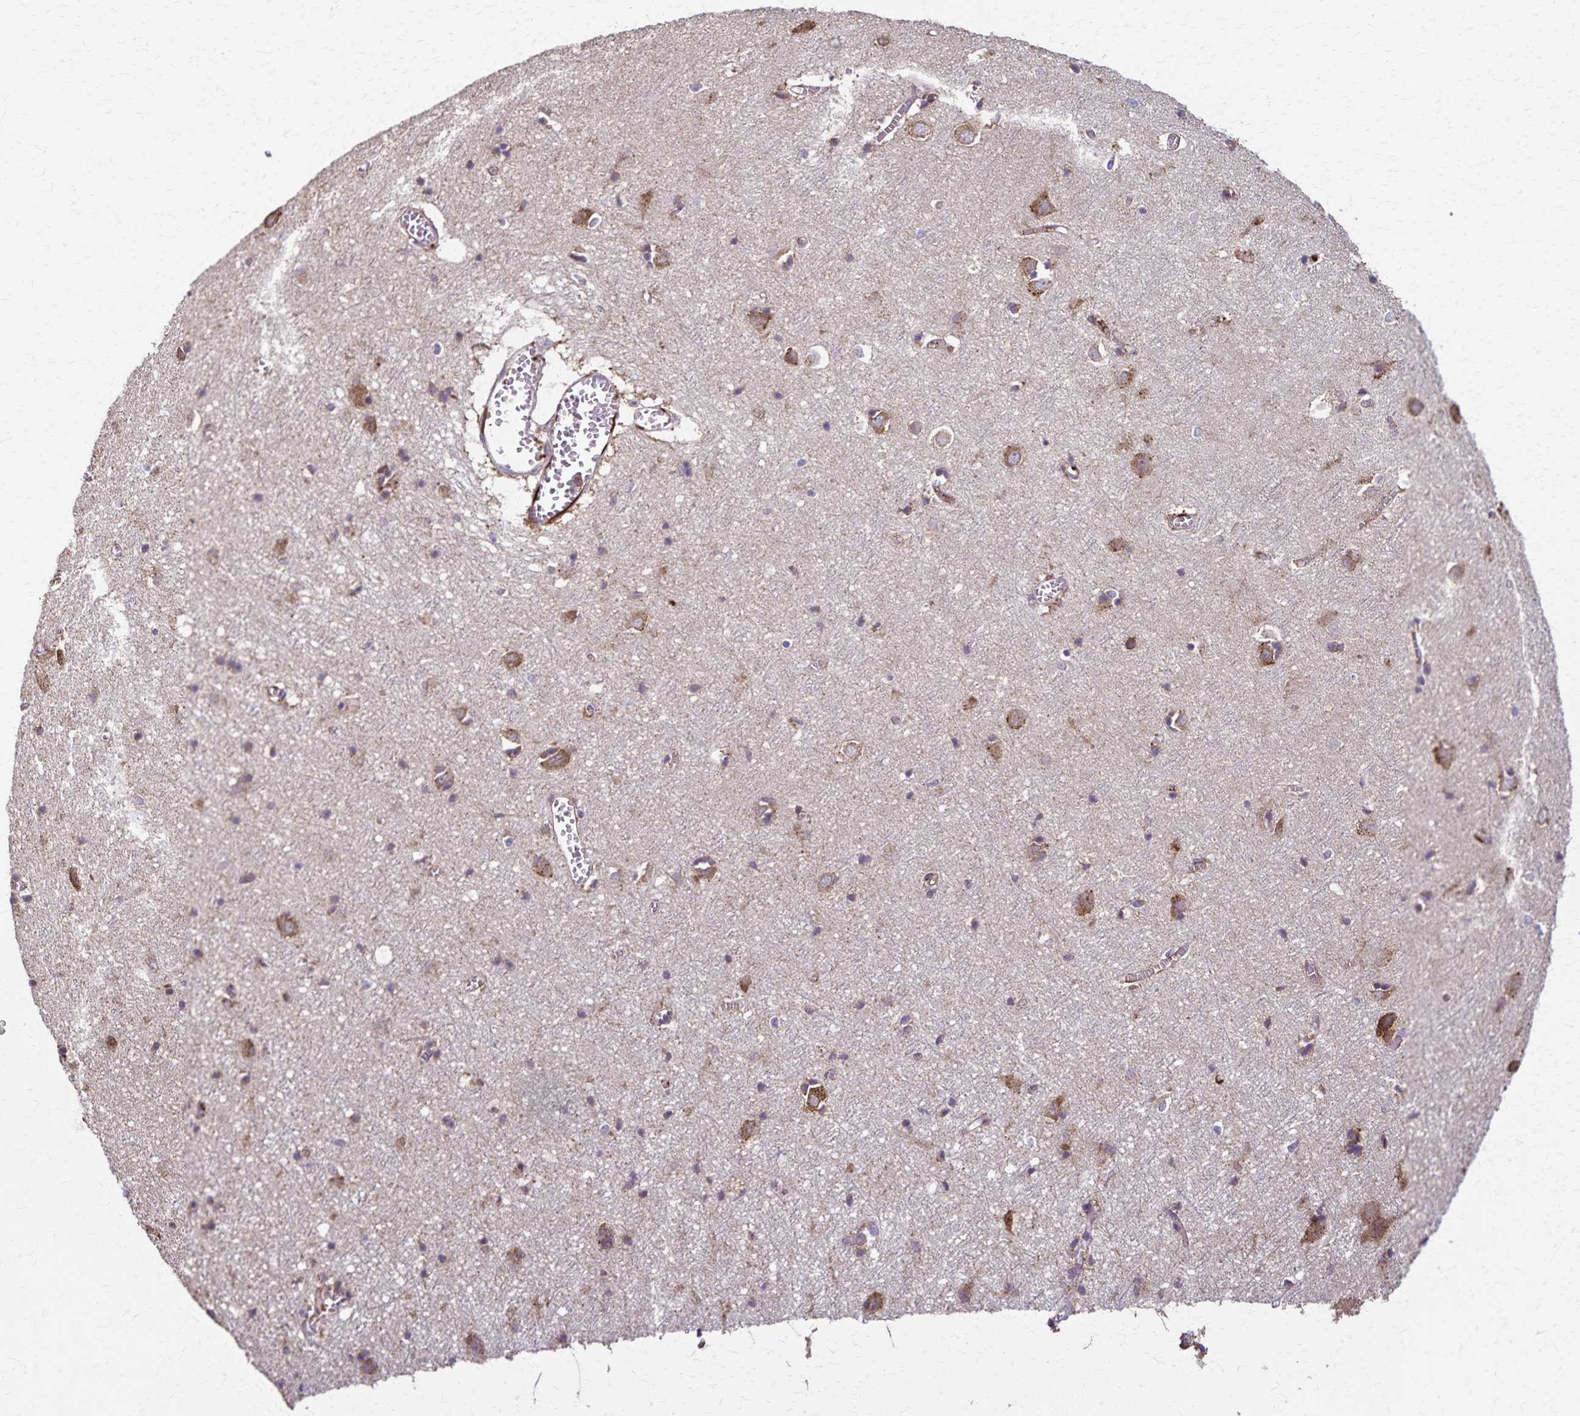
{"staining": {"intensity": "weak", "quantity": "25%-75%", "location": "cytoplasmic/membranous"}, "tissue": "cerebral cortex", "cell_type": "Endothelial cells", "image_type": "normal", "snomed": [{"axis": "morphology", "description": "Normal tissue, NOS"}, {"axis": "topography", "description": "Cerebral cortex"}], "caption": "An immunohistochemistry micrograph of unremarkable tissue is shown. Protein staining in brown highlights weak cytoplasmic/membranous positivity in cerebral cortex within endothelial cells.", "gene": "RNF10", "patient": {"sex": "male", "age": 70}}